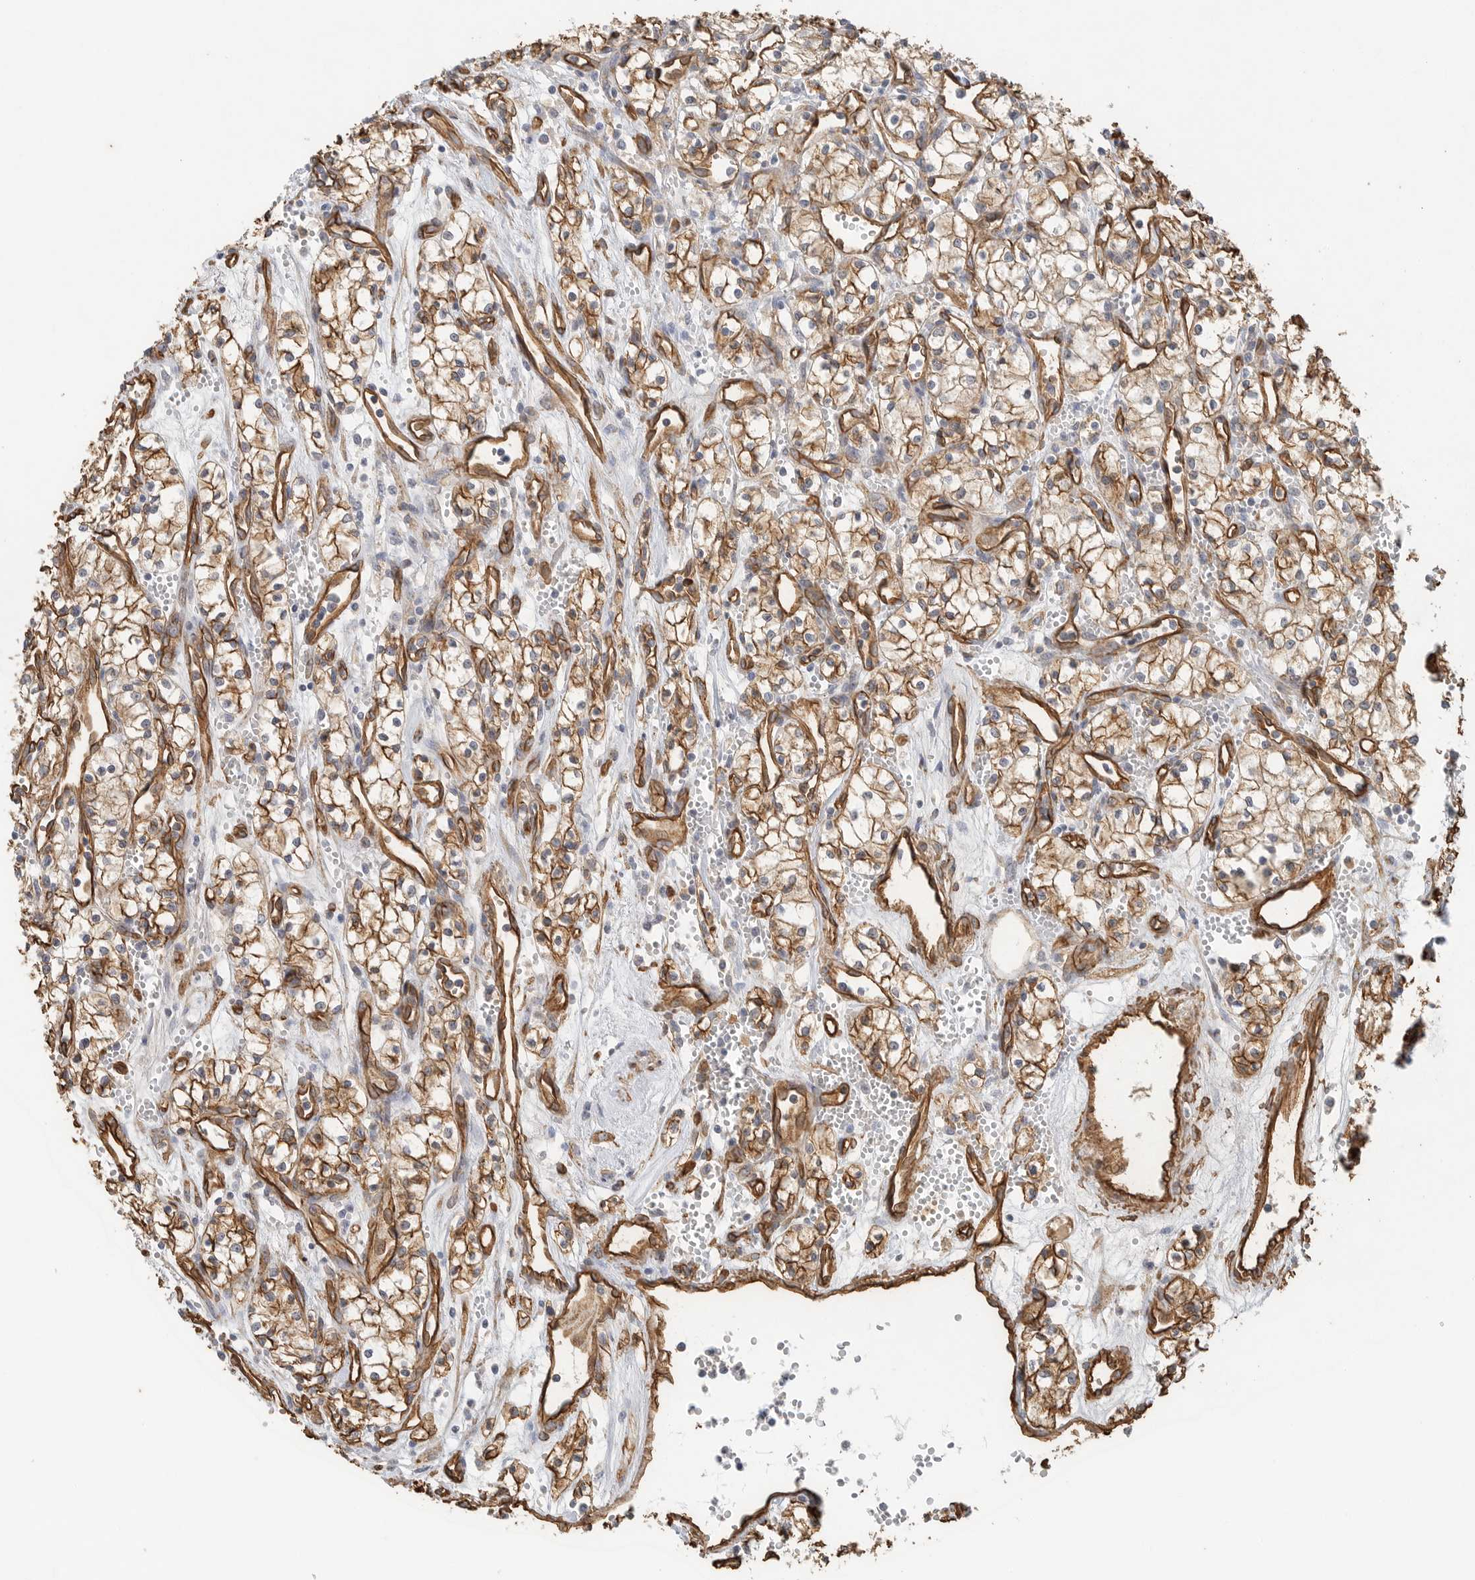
{"staining": {"intensity": "moderate", "quantity": ">75%", "location": "cytoplasmic/membranous"}, "tissue": "renal cancer", "cell_type": "Tumor cells", "image_type": "cancer", "snomed": [{"axis": "morphology", "description": "Adenocarcinoma, NOS"}, {"axis": "topography", "description": "Kidney"}], "caption": "Protein expression by IHC demonstrates moderate cytoplasmic/membranous expression in about >75% of tumor cells in renal cancer.", "gene": "JMJD4", "patient": {"sex": "male", "age": 59}}